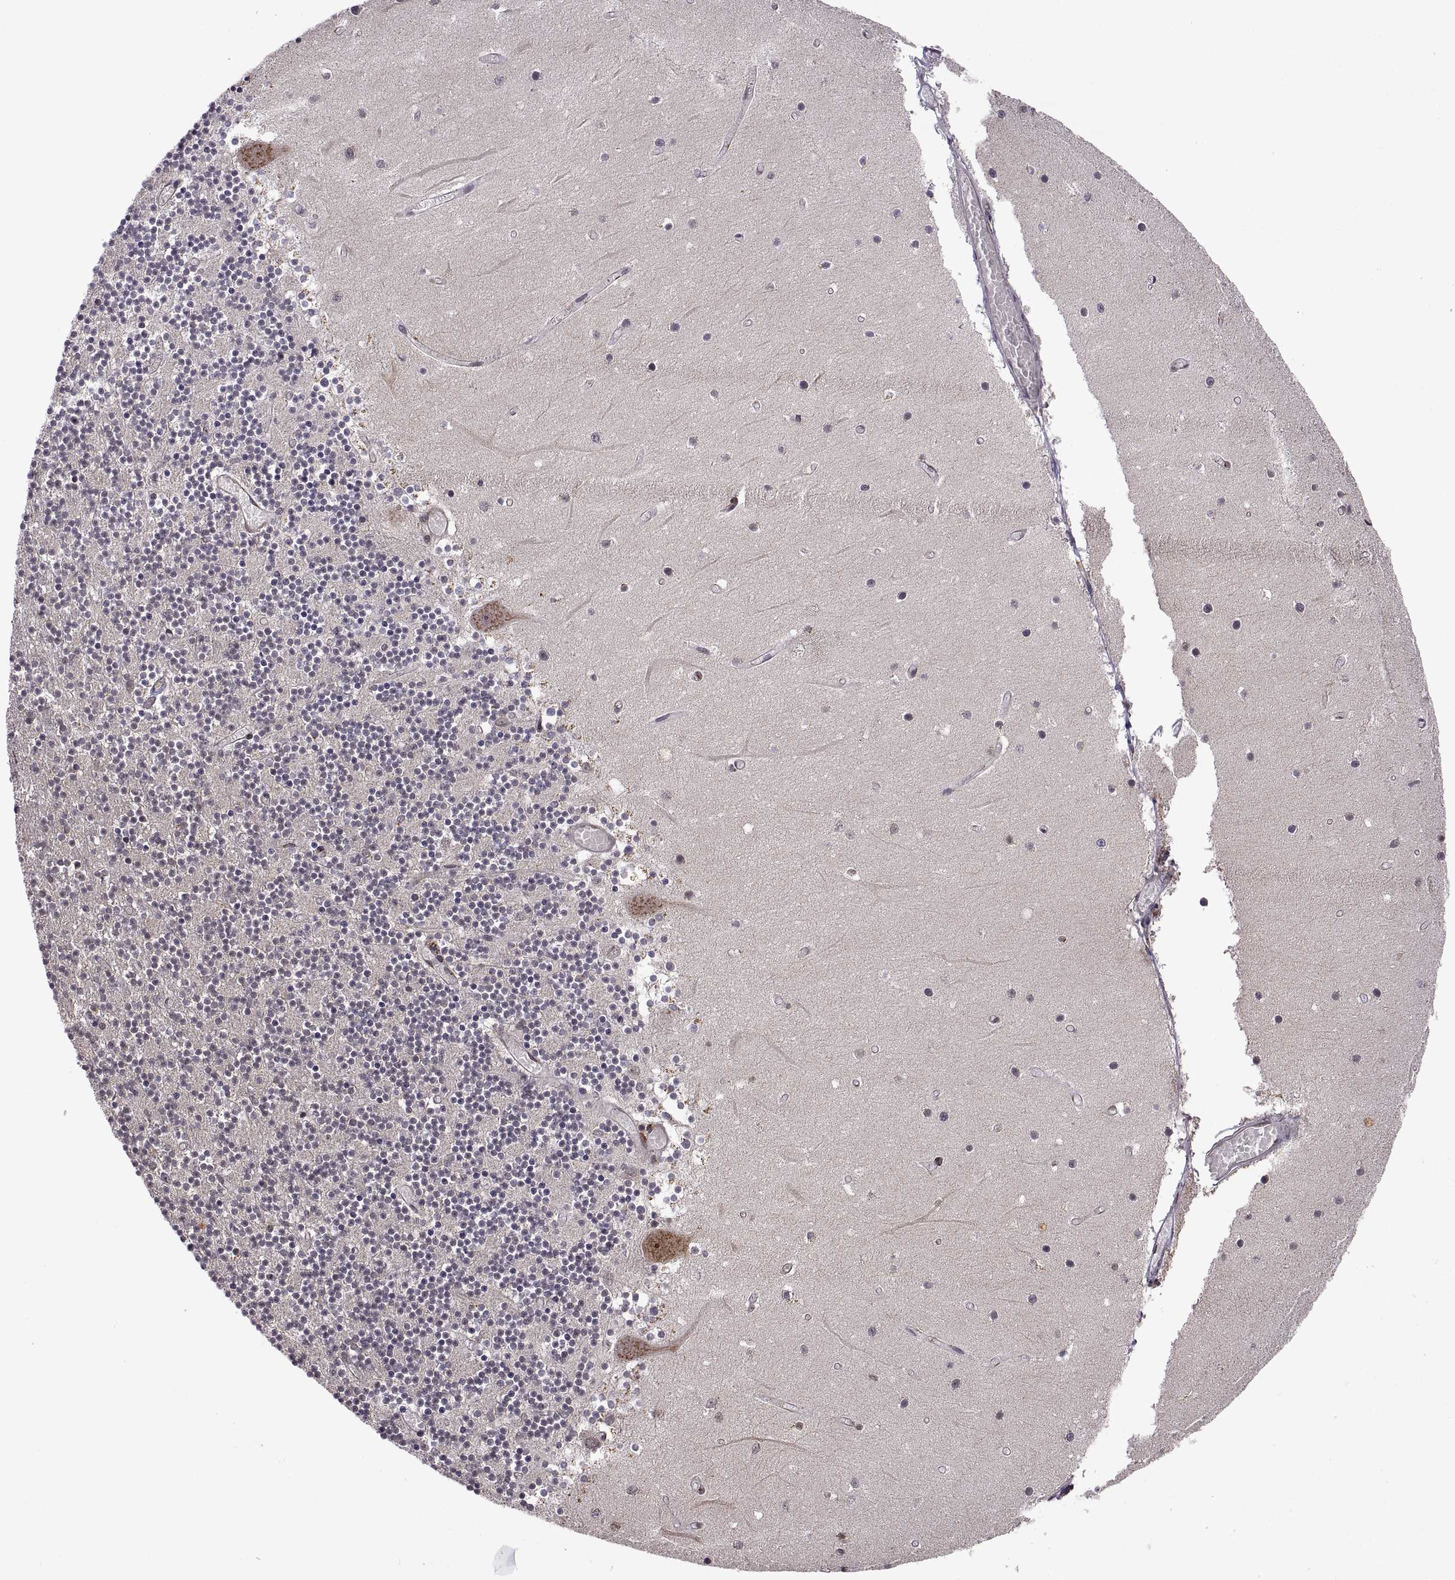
{"staining": {"intensity": "negative", "quantity": "none", "location": "none"}, "tissue": "cerebellum", "cell_type": "Cells in granular layer", "image_type": "normal", "snomed": [{"axis": "morphology", "description": "Normal tissue, NOS"}, {"axis": "topography", "description": "Cerebellum"}], "caption": "Human cerebellum stained for a protein using immunohistochemistry (IHC) exhibits no staining in cells in granular layer.", "gene": "ARRB1", "patient": {"sex": "female", "age": 28}}